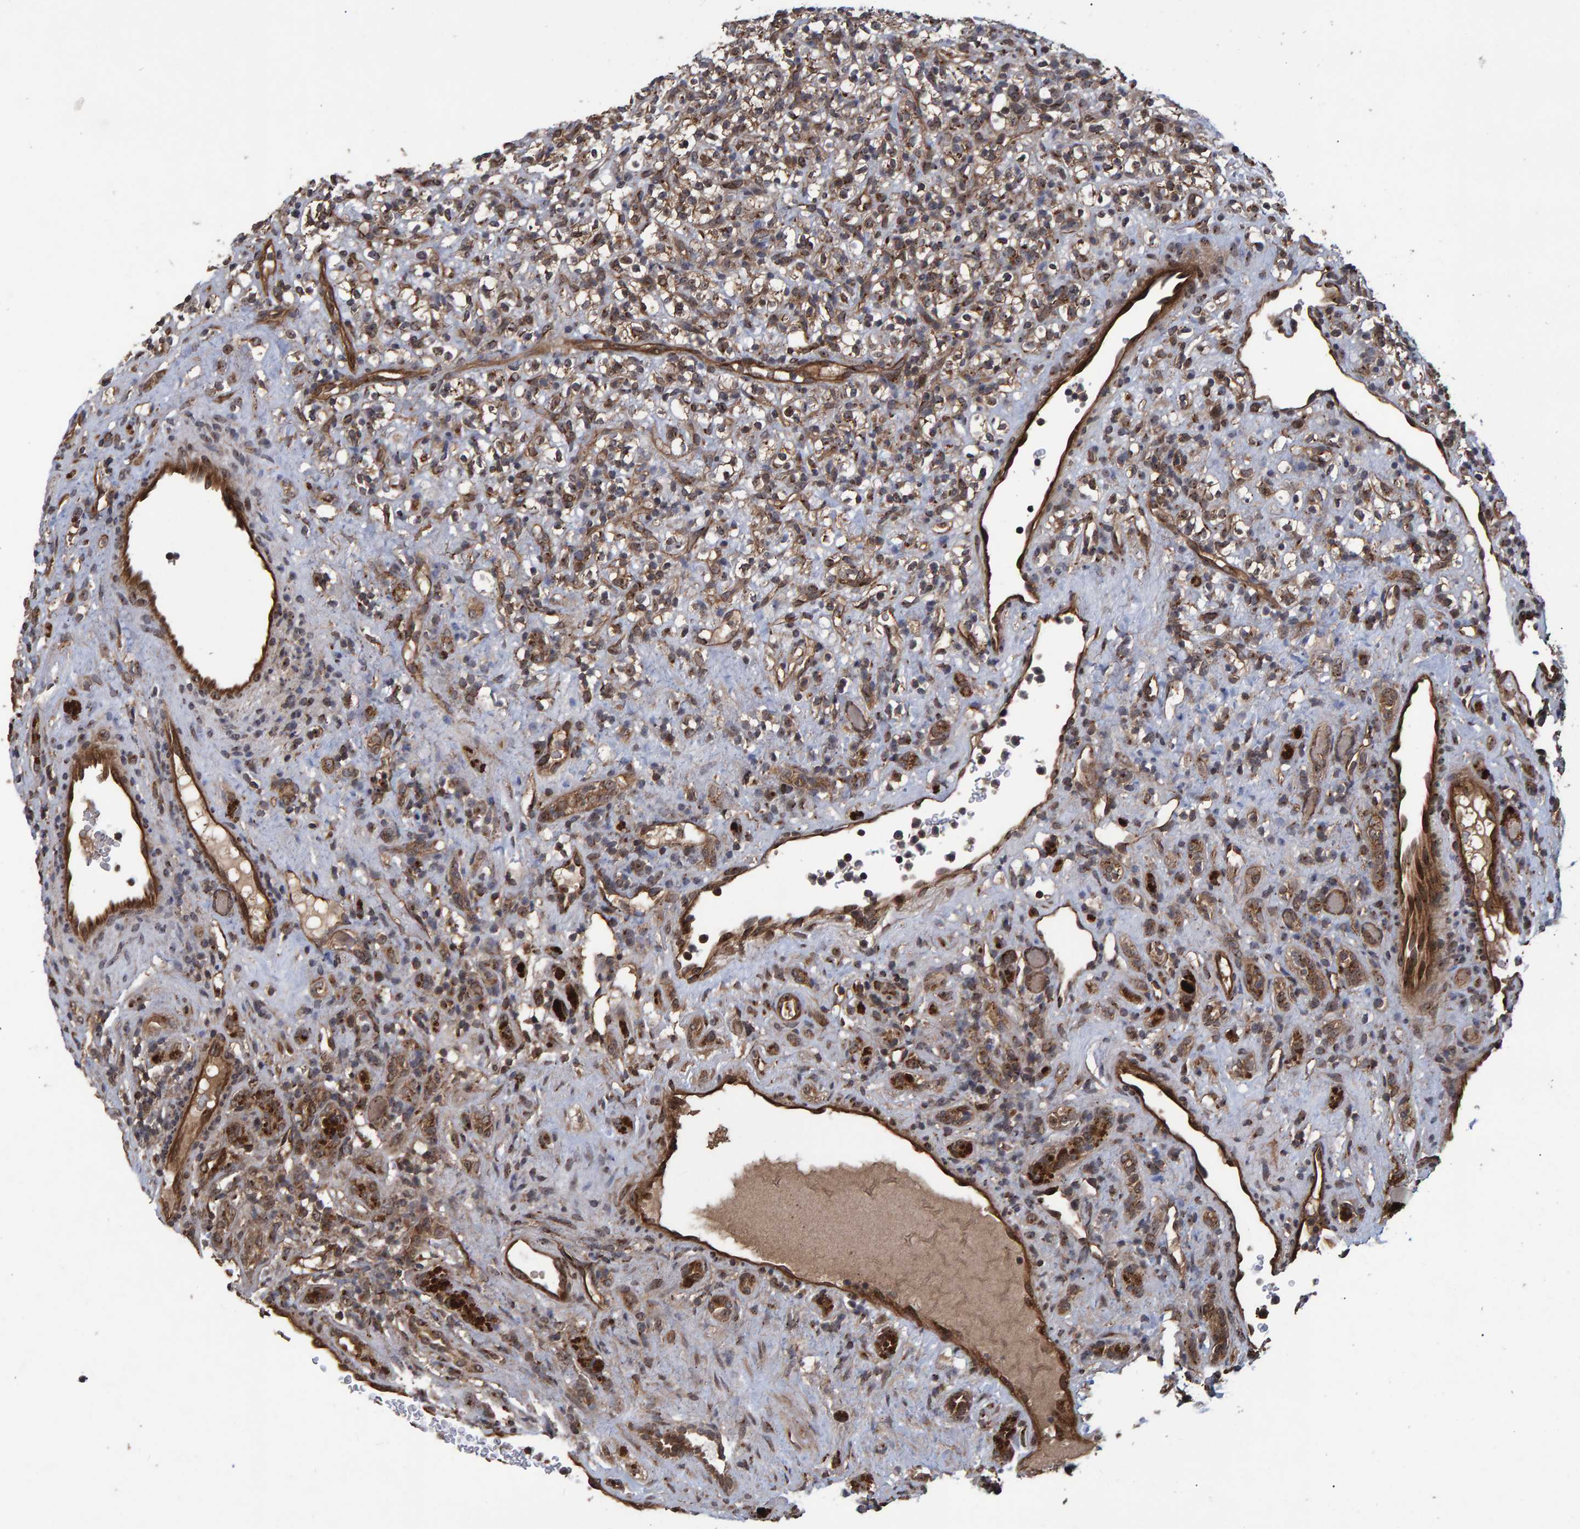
{"staining": {"intensity": "weak", "quantity": ">75%", "location": "nuclear"}, "tissue": "renal cancer", "cell_type": "Tumor cells", "image_type": "cancer", "snomed": [{"axis": "morphology", "description": "Normal tissue, NOS"}, {"axis": "morphology", "description": "Adenocarcinoma, NOS"}, {"axis": "topography", "description": "Kidney"}], "caption": "A low amount of weak nuclear expression is identified in about >75% of tumor cells in renal adenocarcinoma tissue. (brown staining indicates protein expression, while blue staining denotes nuclei).", "gene": "TRIM68", "patient": {"sex": "female", "age": 72}}